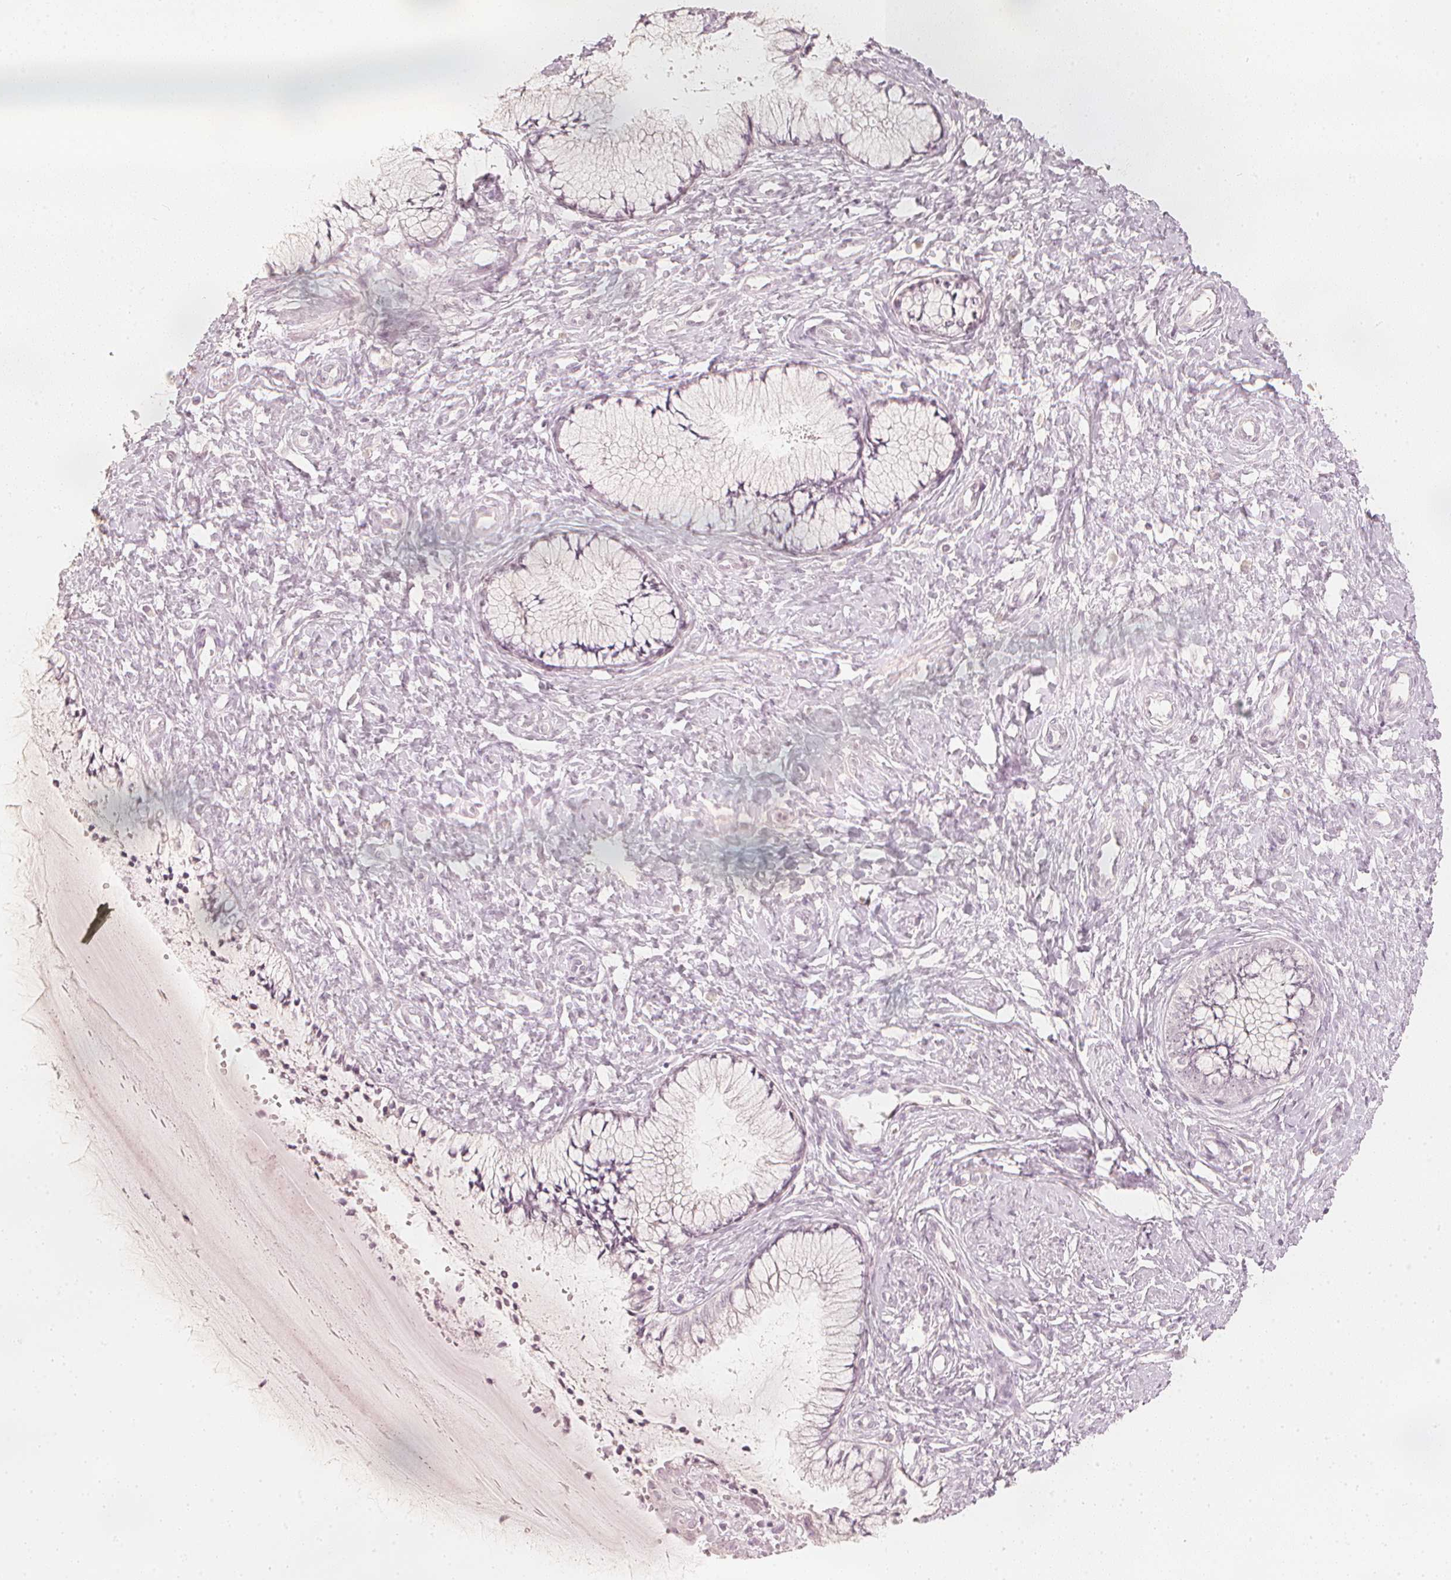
{"staining": {"intensity": "weak", "quantity": "<25%", "location": "nuclear"}, "tissue": "cervix", "cell_type": "Glandular cells", "image_type": "normal", "snomed": [{"axis": "morphology", "description": "Normal tissue, NOS"}, {"axis": "topography", "description": "Cervix"}], "caption": "Glandular cells show no significant positivity in normal cervix. (DAB immunohistochemistry (IHC) with hematoxylin counter stain).", "gene": "CALB1", "patient": {"sex": "female", "age": 37}}